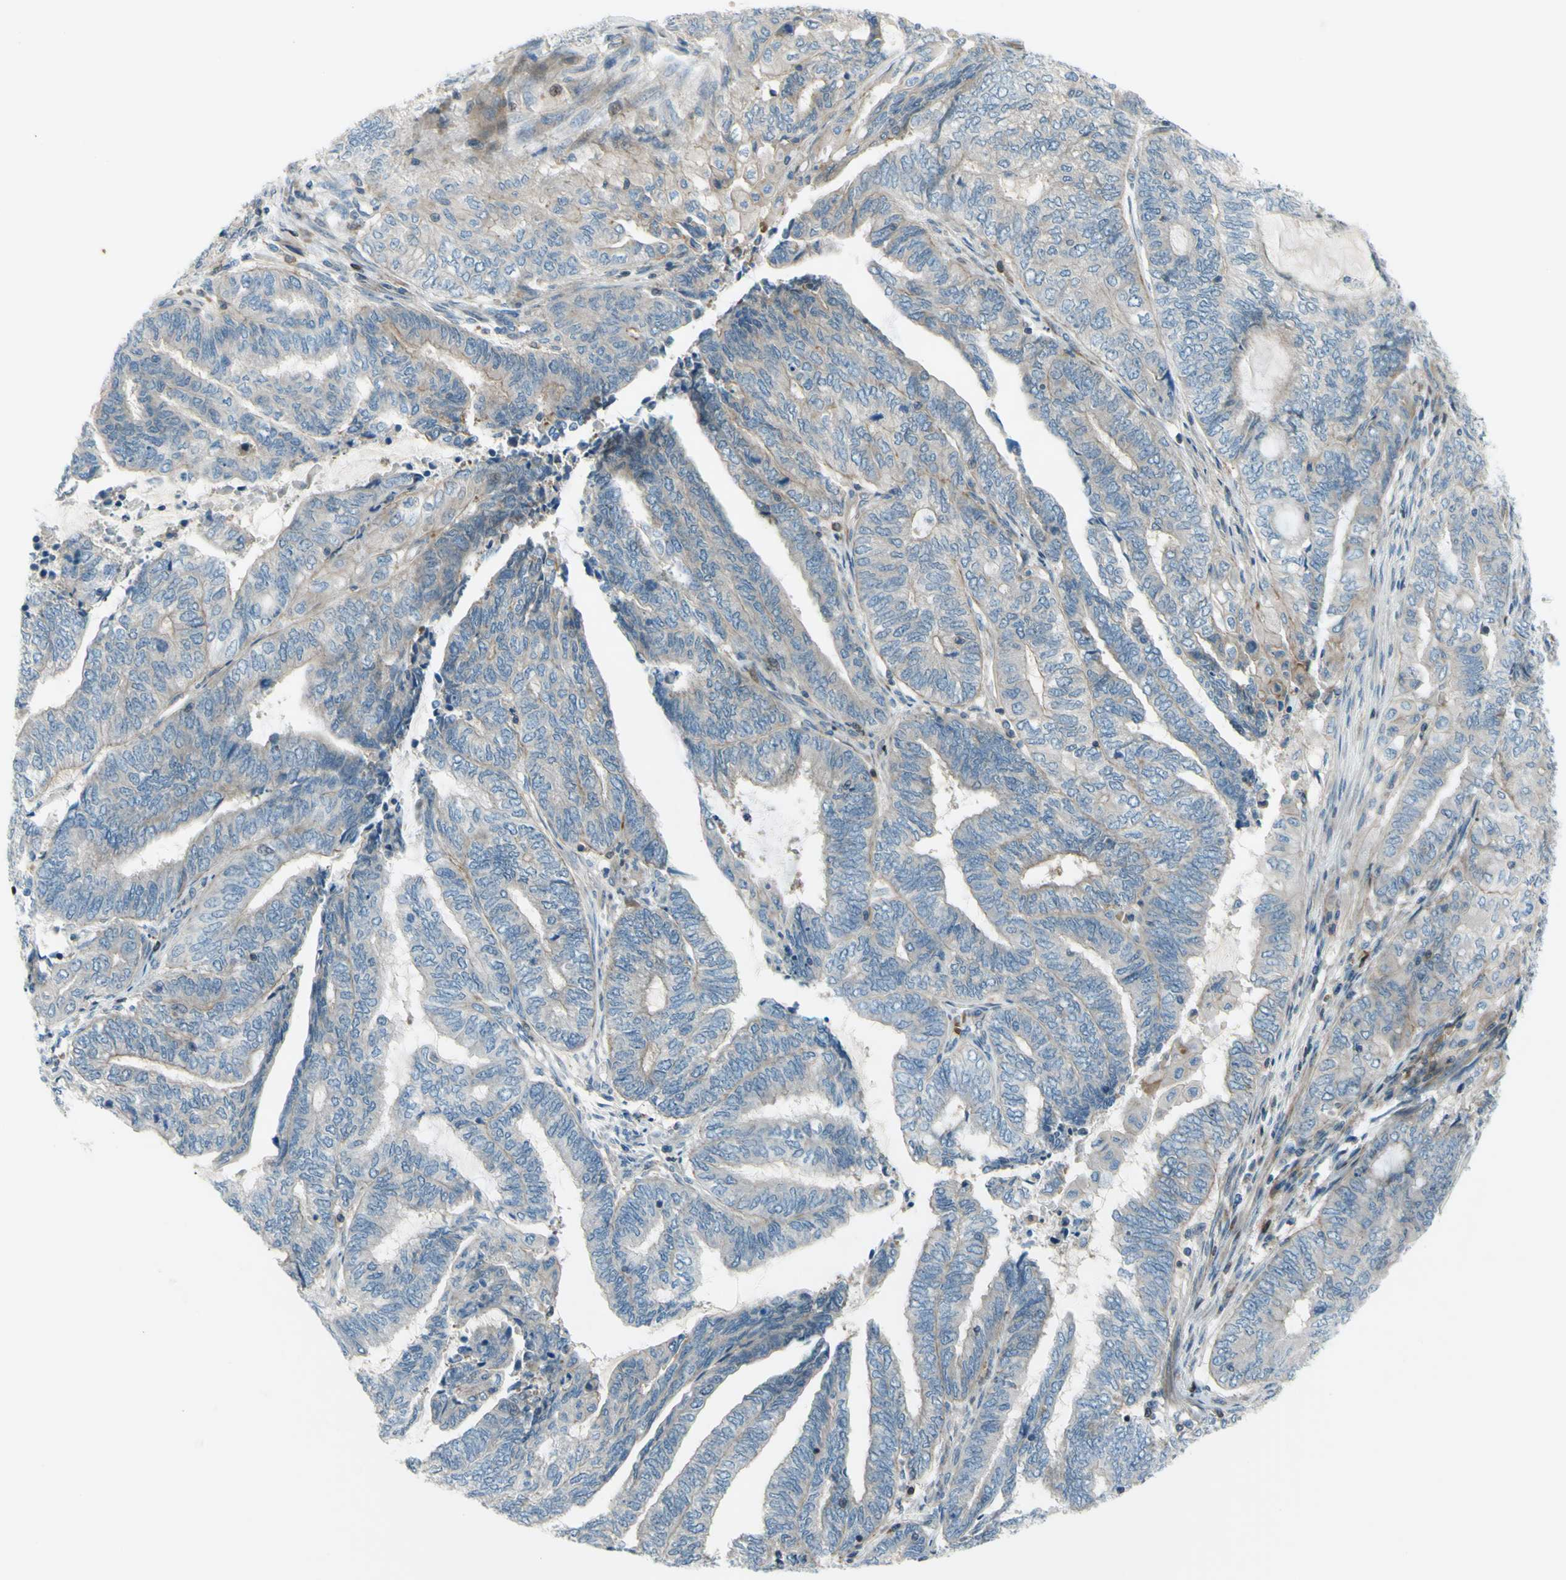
{"staining": {"intensity": "negative", "quantity": "none", "location": "none"}, "tissue": "endometrial cancer", "cell_type": "Tumor cells", "image_type": "cancer", "snomed": [{"axis": "morphology", "description": "Adenocarcinoma, NOS"}, {"axis": "topography", "description": "Uterus"}, {"axis": "topography", "description": "Endometrium"}], "caption": "IHC histopathology image of neoplastic tissue: endometrial cancer (adenocarcinoma) stained with DAB (3,3'-diaminobenzidine) exhibits no significant protein positivity in tumor cells. (DAB (3,3'-diaminobenzidine) IHC, high magnification).", "gene": "PAK2", "patient": {"sex": "female", "age": 70}}